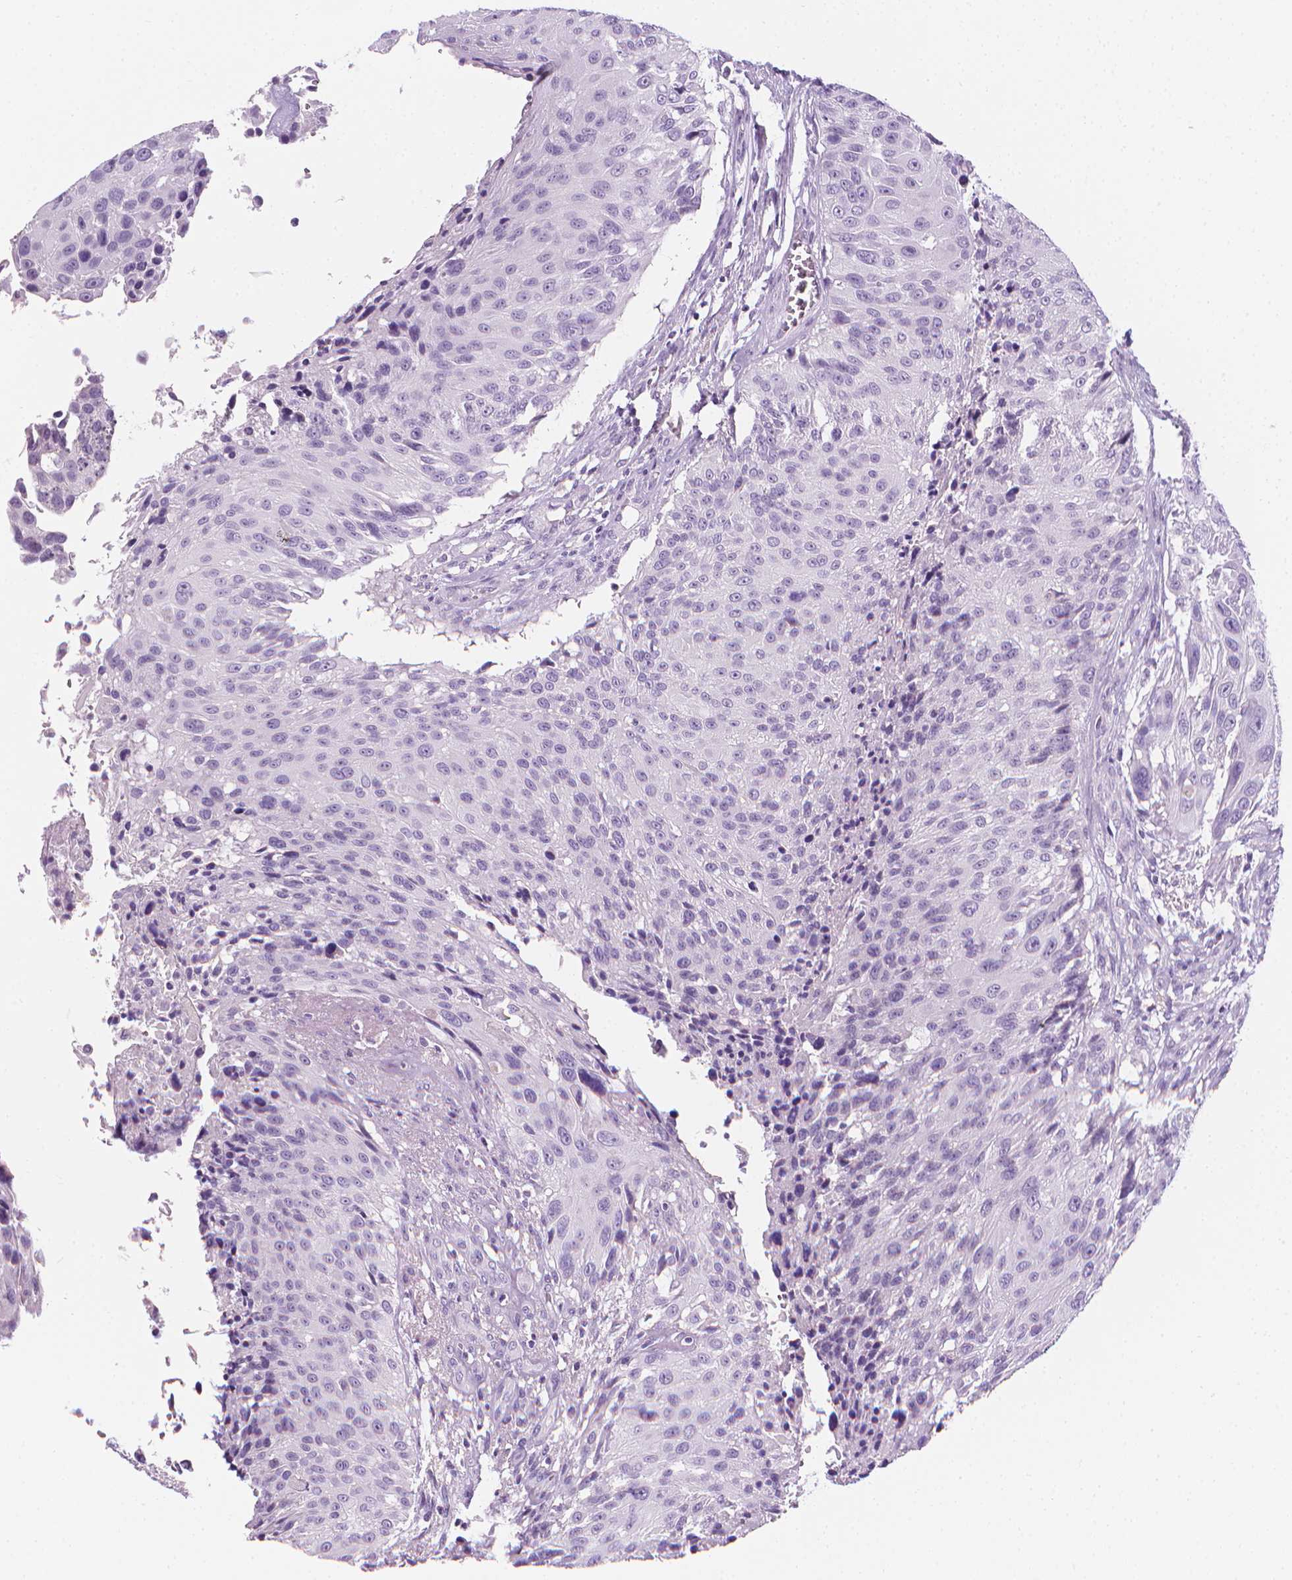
{"staining": {"intensity": "negative", "quantity": "none", "location": "none"}, "tissue": "urothelial cancer", "cell_type": "Tumor cells", "image_type": "cancer", "snomed": [{"axis": "morphology", "description": "Urothelial carcinoma, NOS"}, {"axis": "topography", "description": "Urinary bladder"}], "caption": "Immunohistochemistry (IHC) photomicrograph of neoplastic tissue: urothelial cancer stained with DAB (3,3'-diaminobenzidine) reveals no significant protein staining in tumor cells.", "gene": "DCAF8L1", "patient": {"sex": "male", "age": 55}}